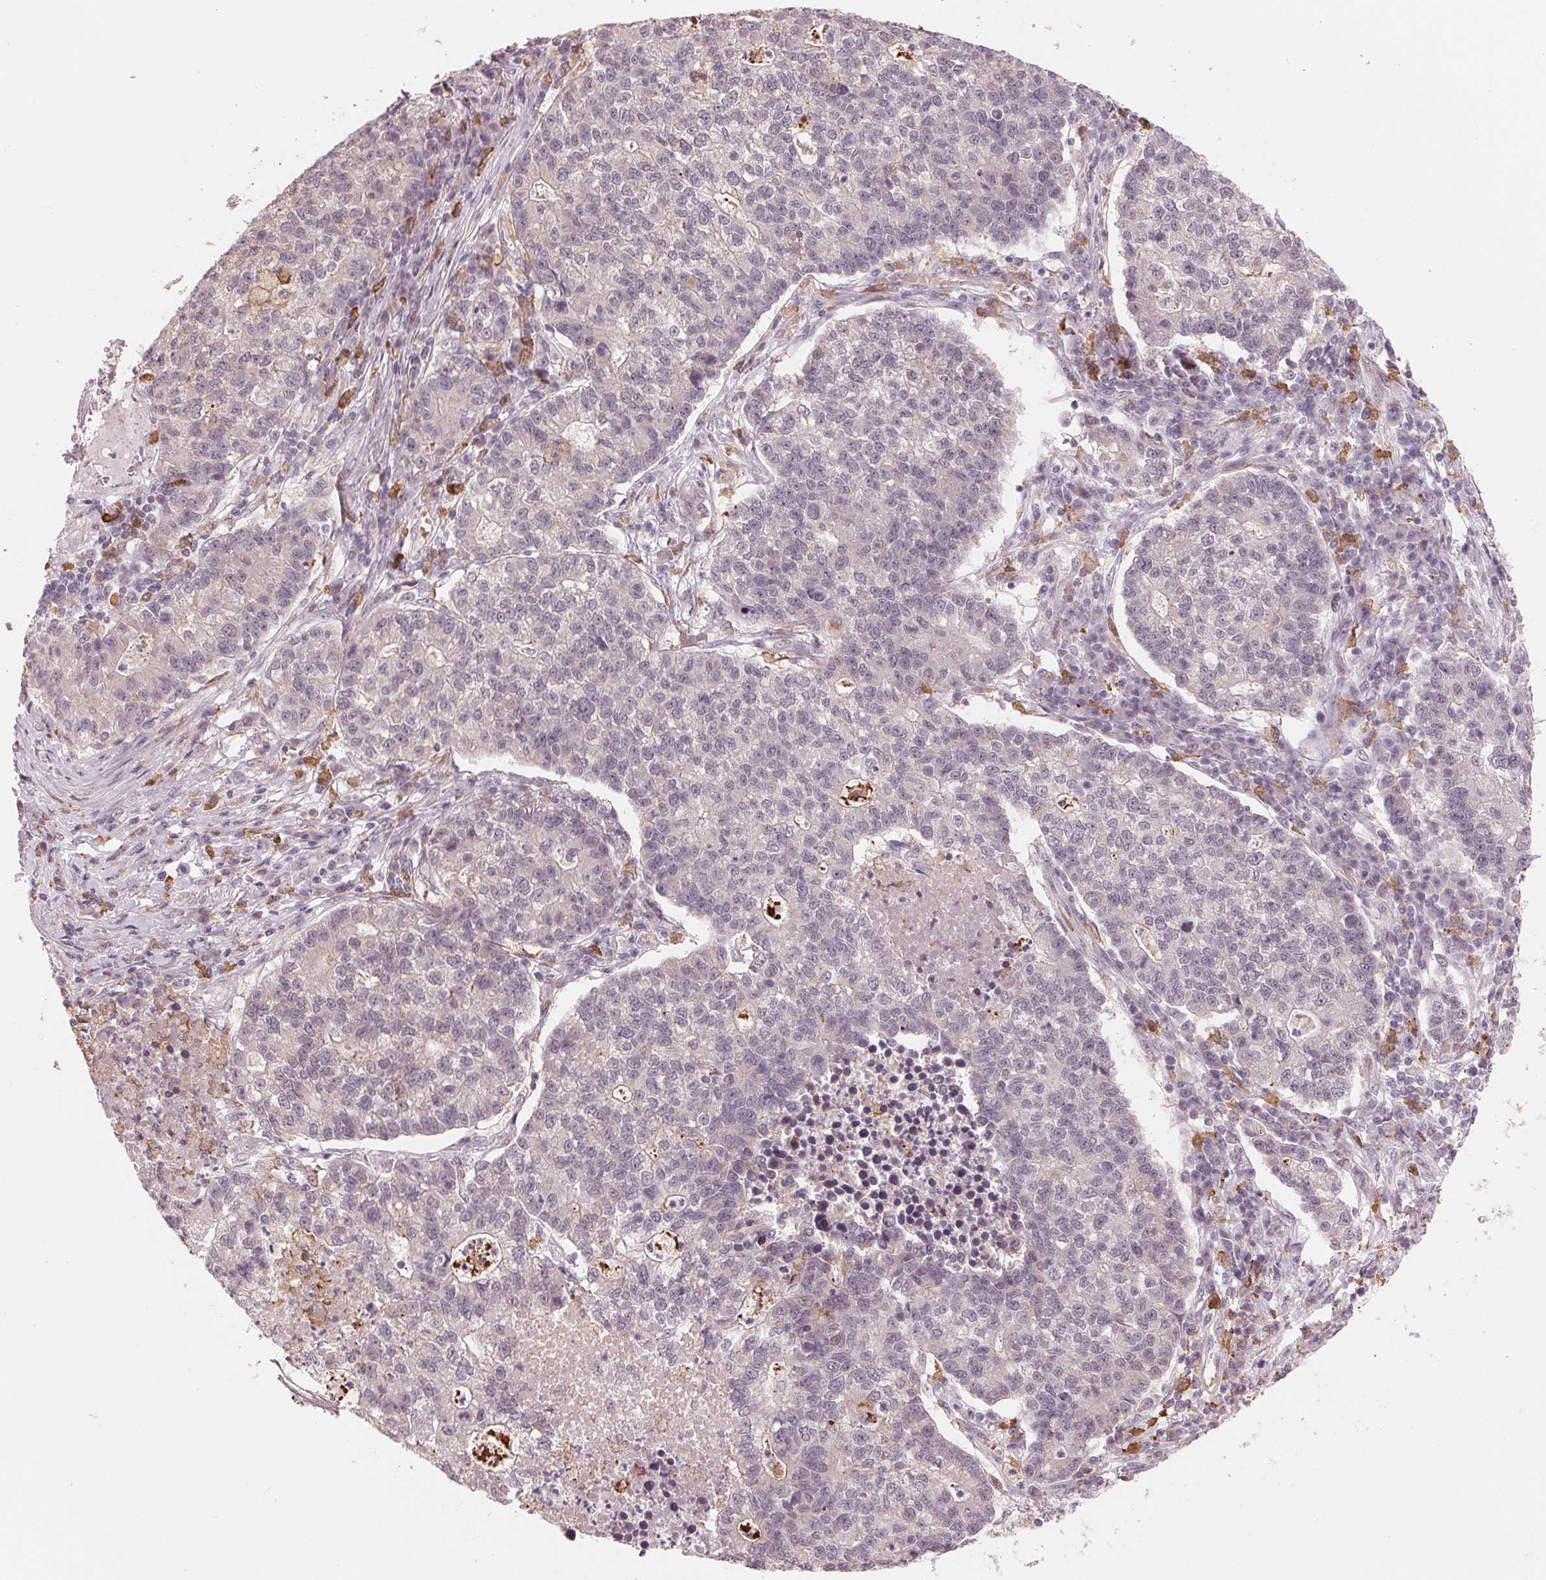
{"staining": {"intensity": "negative", "quantity": "none", "location": "none"}, "tissue": "lung cancer", "cell_type": "Tumor cells", "image_type": "cancer", "snomed": [{"axis": "morphology", "description": "Adenocarcinoma, NOS"}, {"axis": "topography", "description": "Lung"}], "caption": "Tumor cells are negative for protein expression in human lung cancer (adenocarcinoma).", "gene": "IL9R", "patient": {"sex": "male", "age": 57}}